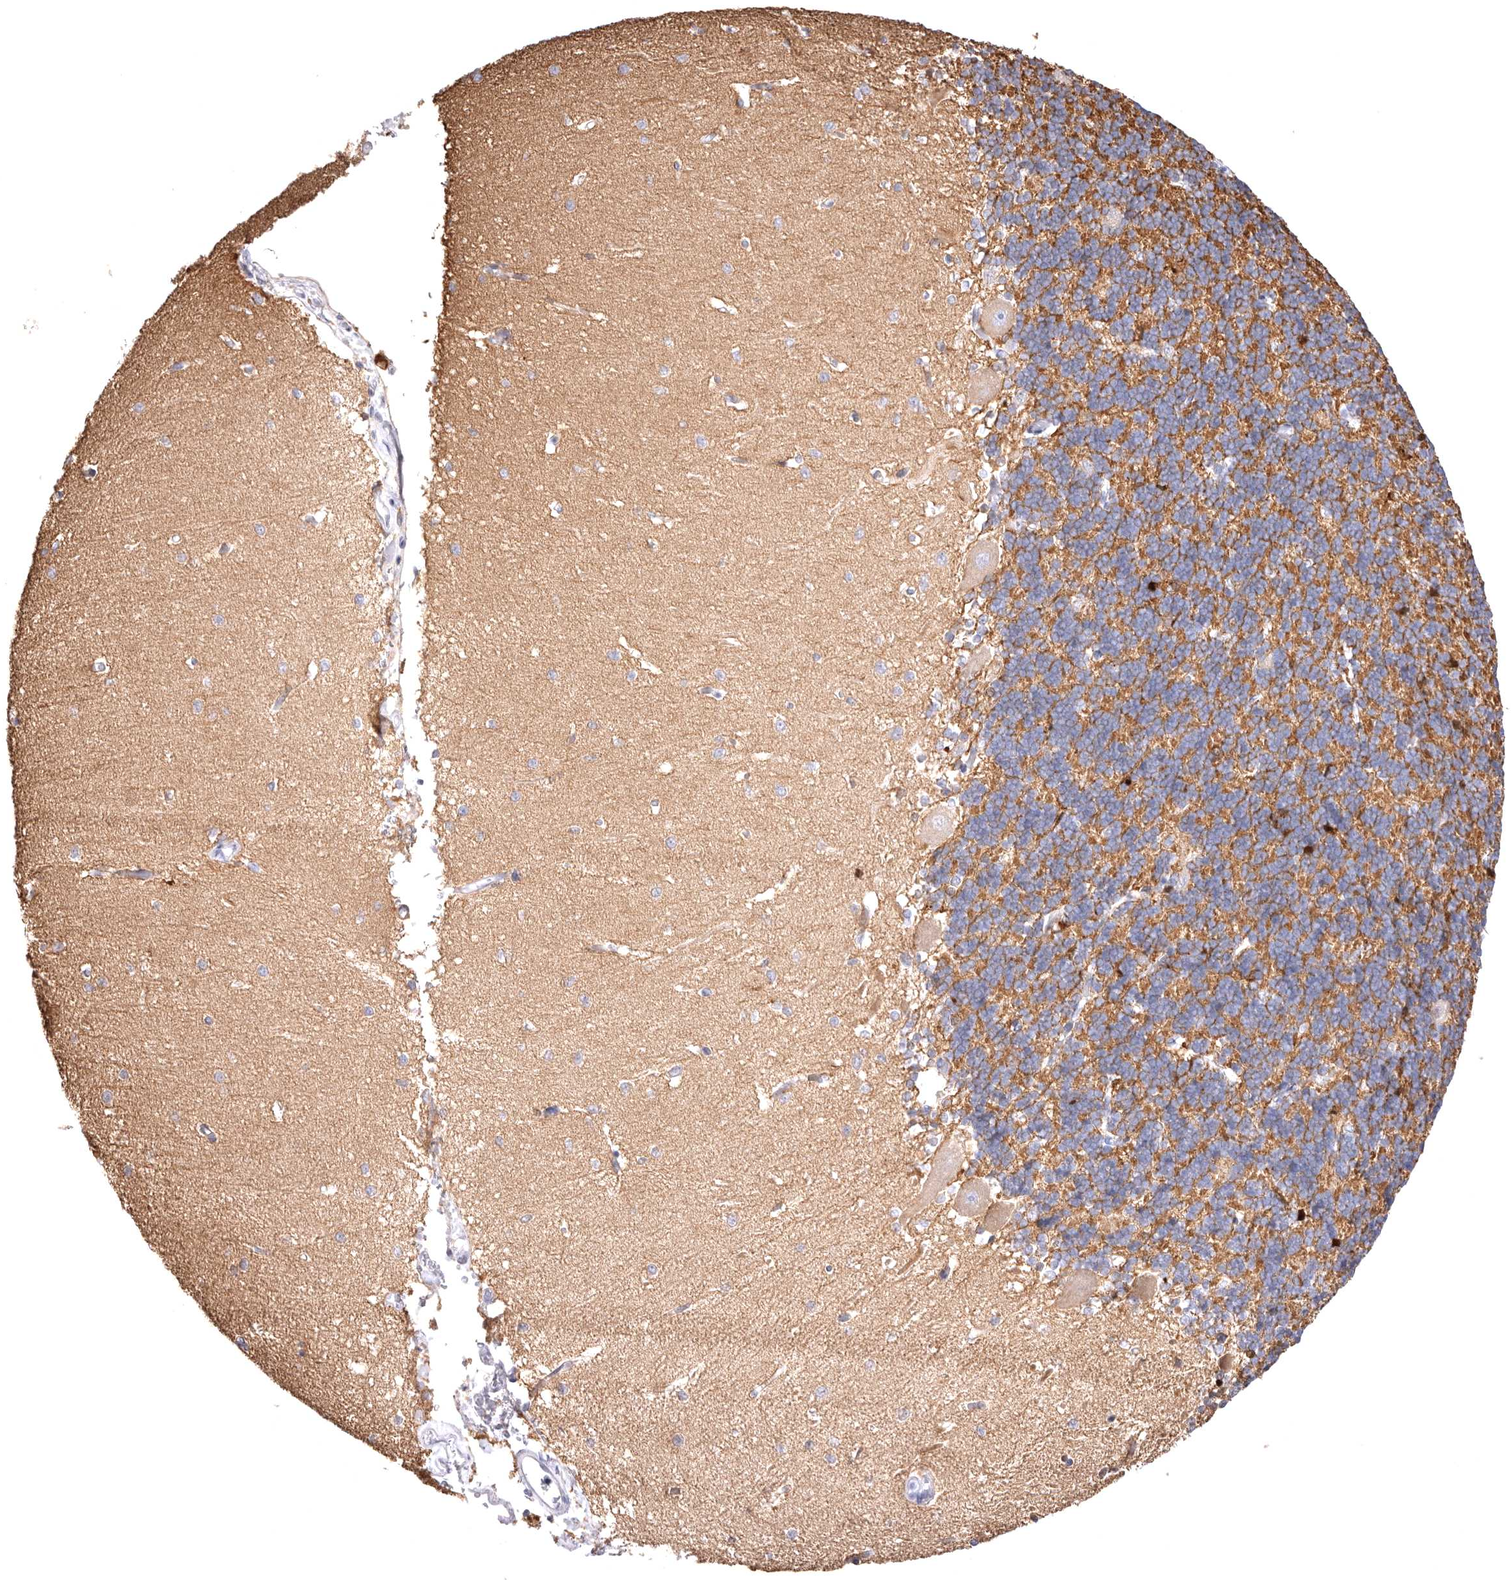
{"staining": {"intensity": "negative", "quantity": "none", "location": "none"}, "tissue": "cerebellum", "cell_type": "Cells in granular layer", "image_type": "normal", "snomed": [{"axis": "morphology", "description": "Normal tissue, NOS"}, {"axis": "topography", "description": "Cerebellum"}], "caption": "An image of cerebellum stained for a protein demonstrates no brown staining in cells in granular layer.", "gene": "VPS45", "patient": {"sex": "male", "age": 37}}